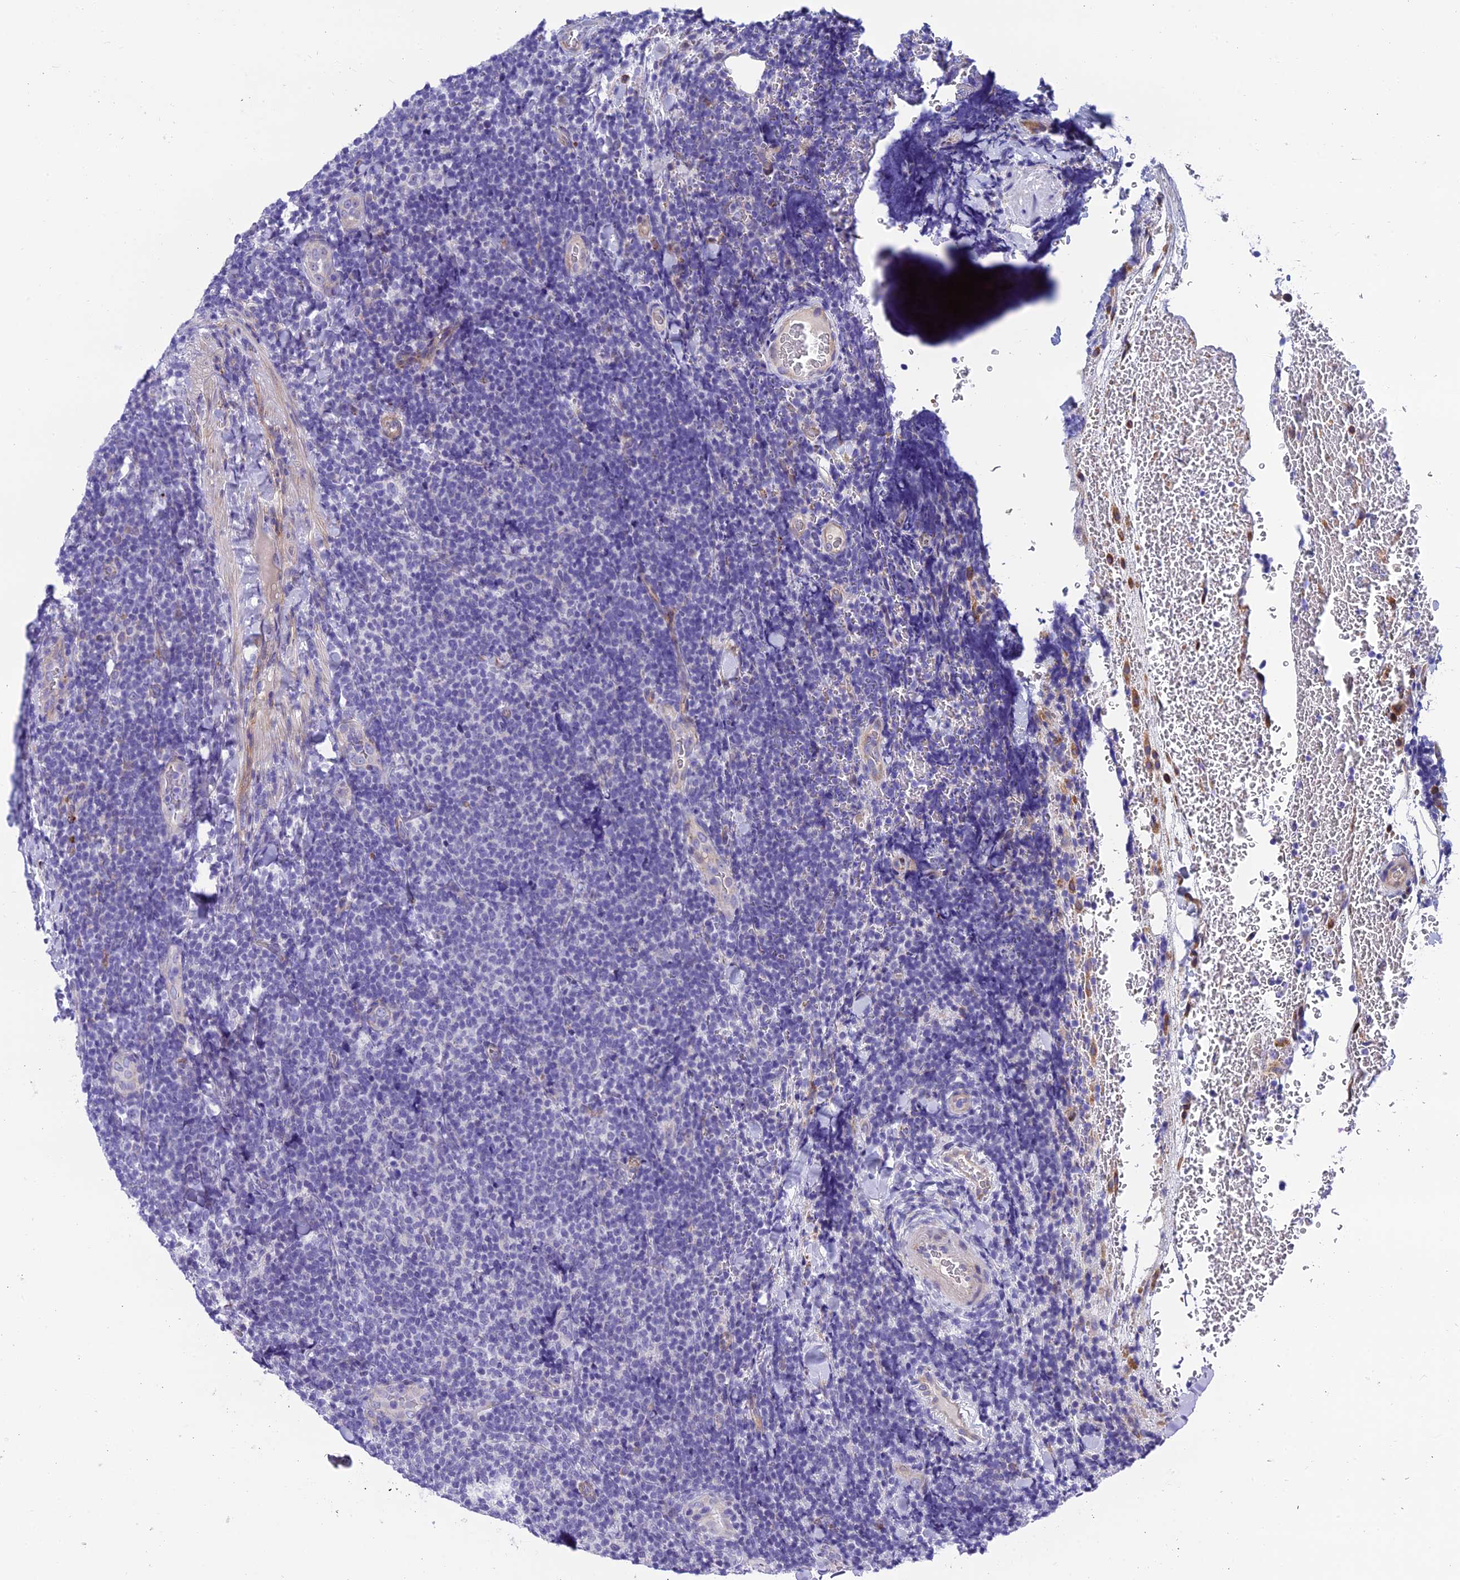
{"staining": {"intensity": "negative", "quantity": "none", "location": "none"}, "tissue": "lymphoma", "cell_type": "Tumor cells", "image_type": "cancer", "snomed": [{"axis": "morphology", "description": "Malignant lymphoma, non-Hodgkin's type, Low grade"}, {"axis": "topography", "description": "Lymph node"}], "caption": "Immunohistochemical staining of human lymphoma displays no significant staining in tumor cells.", "gene": "MACIR", "patient": {"sex": "male", "age": 66}}